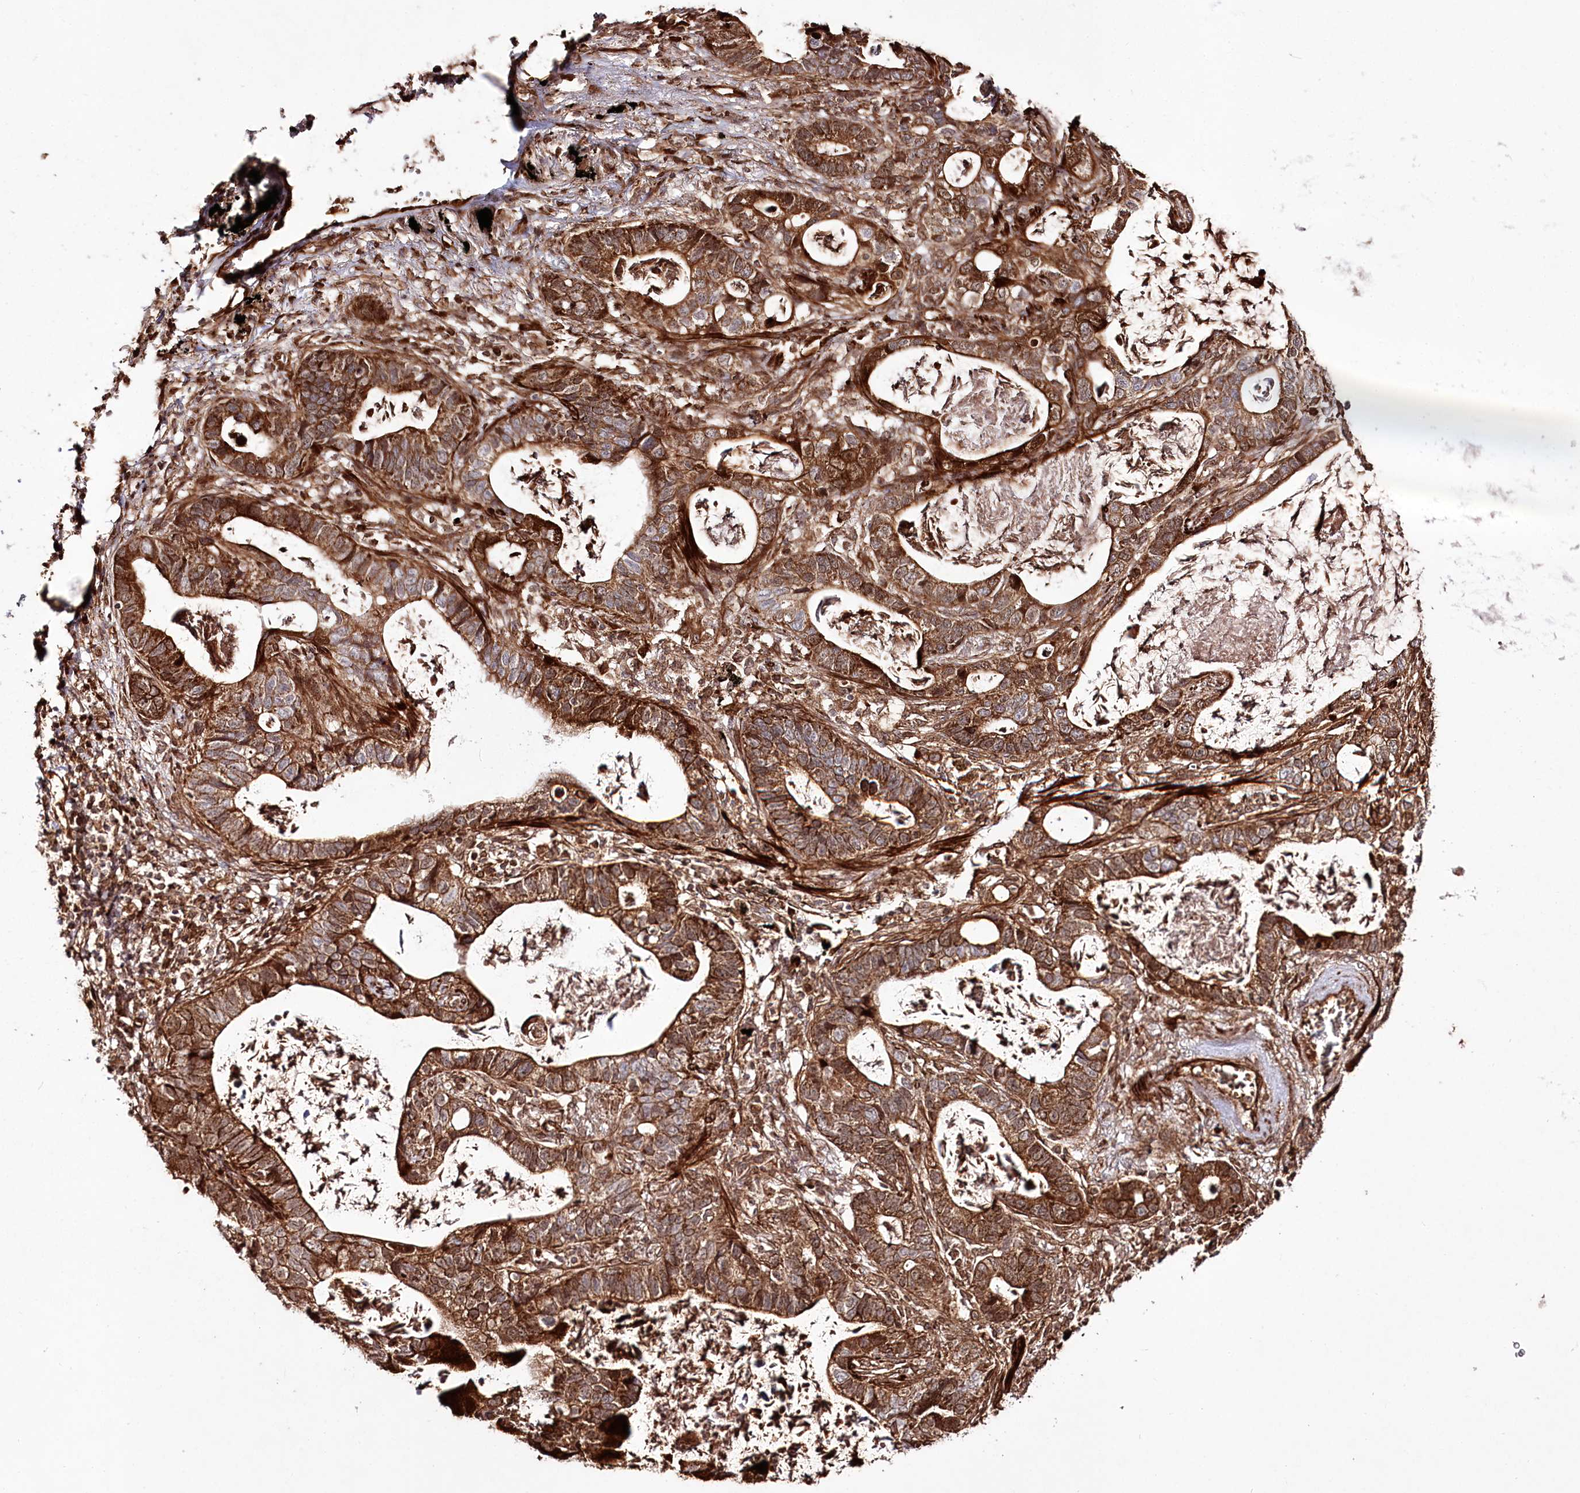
{"staining": {"intensity": "strong", "quantity": ">75%", "location": "cytoplasmic/membranous"}, "tissue": "lung cancer", "cell_type": "Tumor cells", "image_type": "cancer", "snomed": [{"axis": "morphology", "description": "Adenocarcinoma, NOS"}, {"axis": "topography", "description": "Lung"}], "caption": "Human adenocarcinoma (lung) stained with a protein marker demonstrates strong staining in tumor cells.", "gene": "REXO2", "patient": {"sex": "male", "age": 67}}